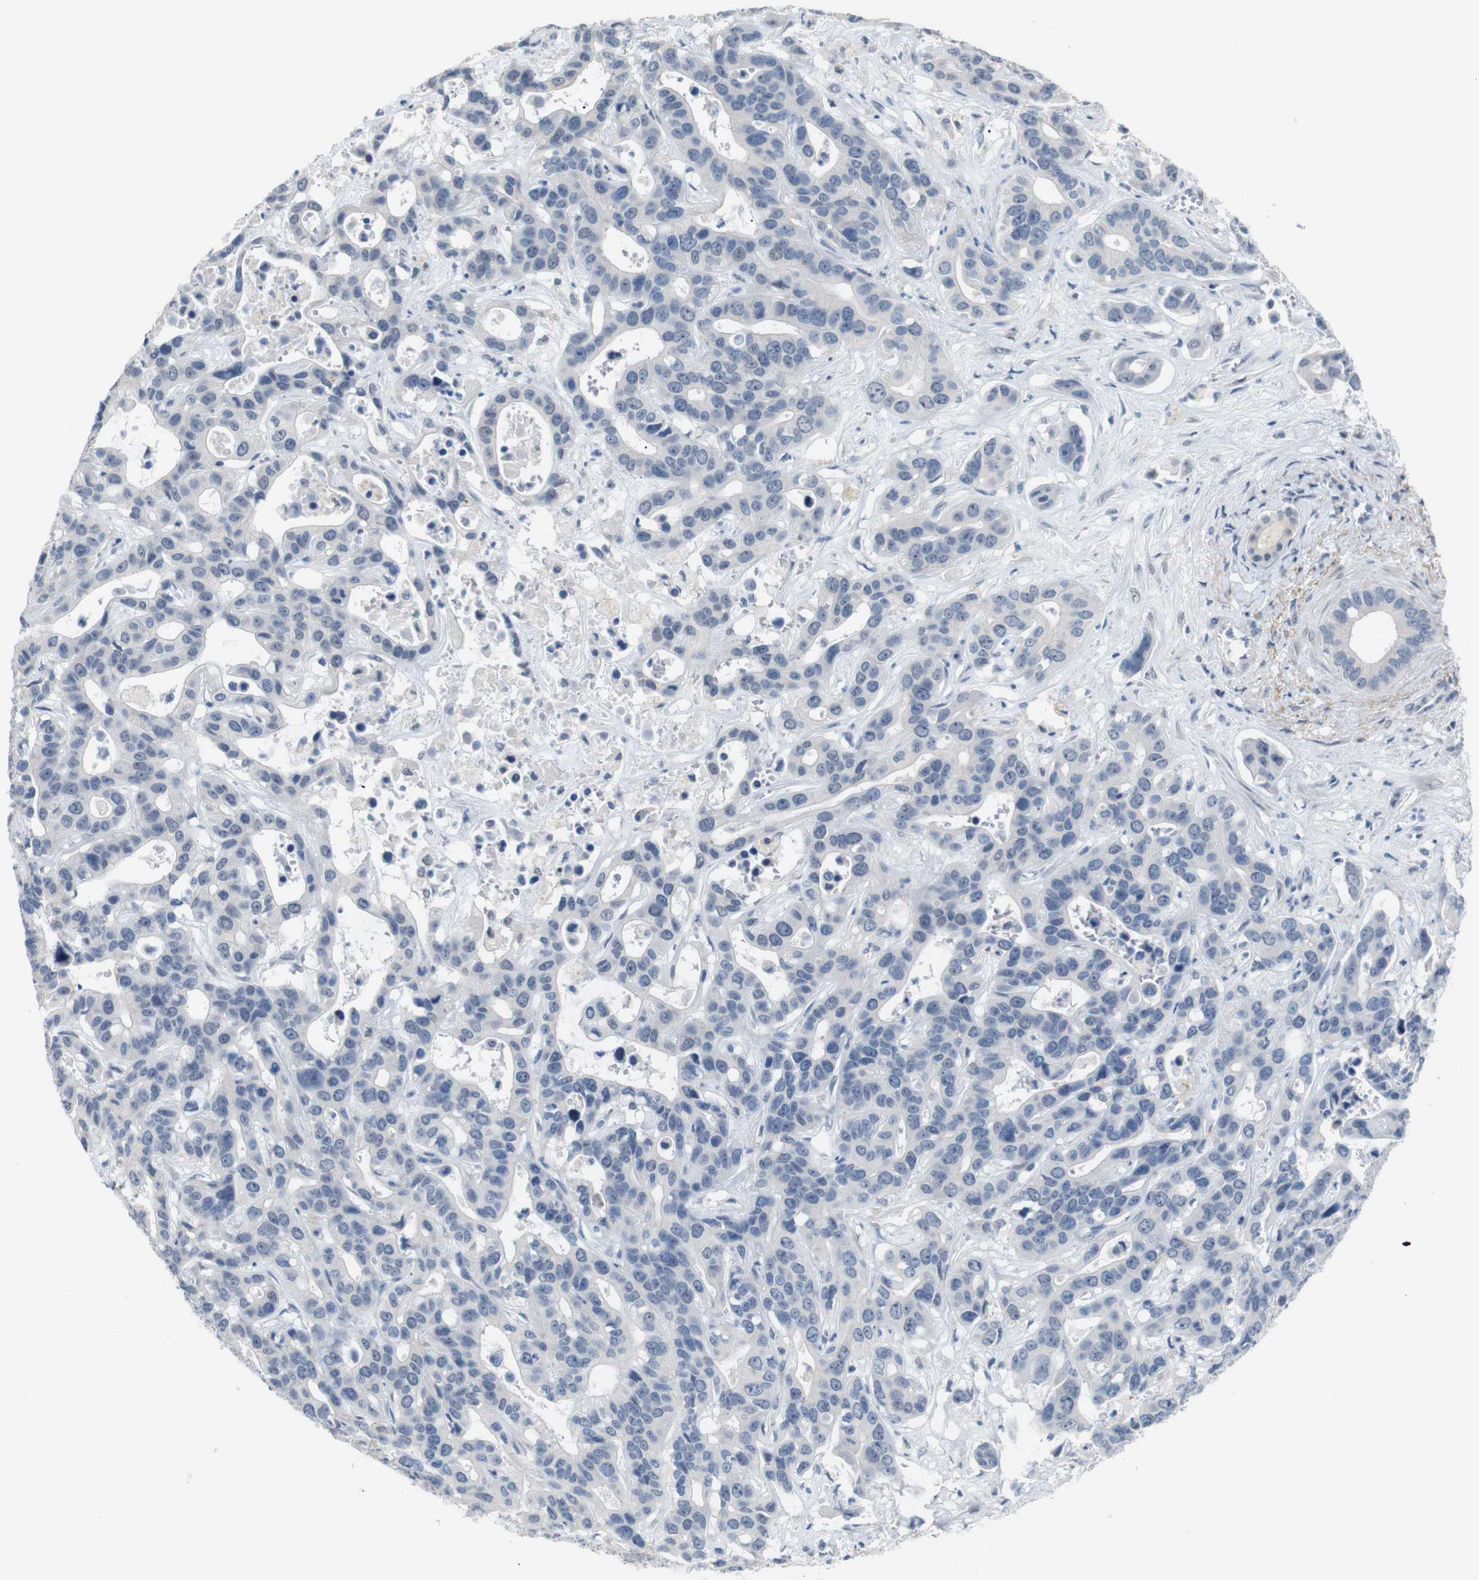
{"staining": {"intensity": "negative", "quantity": "none", "location": "none"}, "tissue": "liver cancer", "cell_type": "Tumor cells", "image_type": "cancer", "snomed": [{"axis": "morphology", "description": "Cholangiocarcinoma"}, {"axis": "topography", "description": "Liver"}], "caption": "A high-resolution image shows immunohistochemistry (IHC) staining of liver cancer (cholangiocarcinoma), which displays no significant expression in tumor cells. (DAB (3,3'-diaminobenzidine) immunohistochemistry (IHC) with hematoxylin counter stain).", "gene": "CHRM5", "patient": {"sex": "female", "age": 65}}